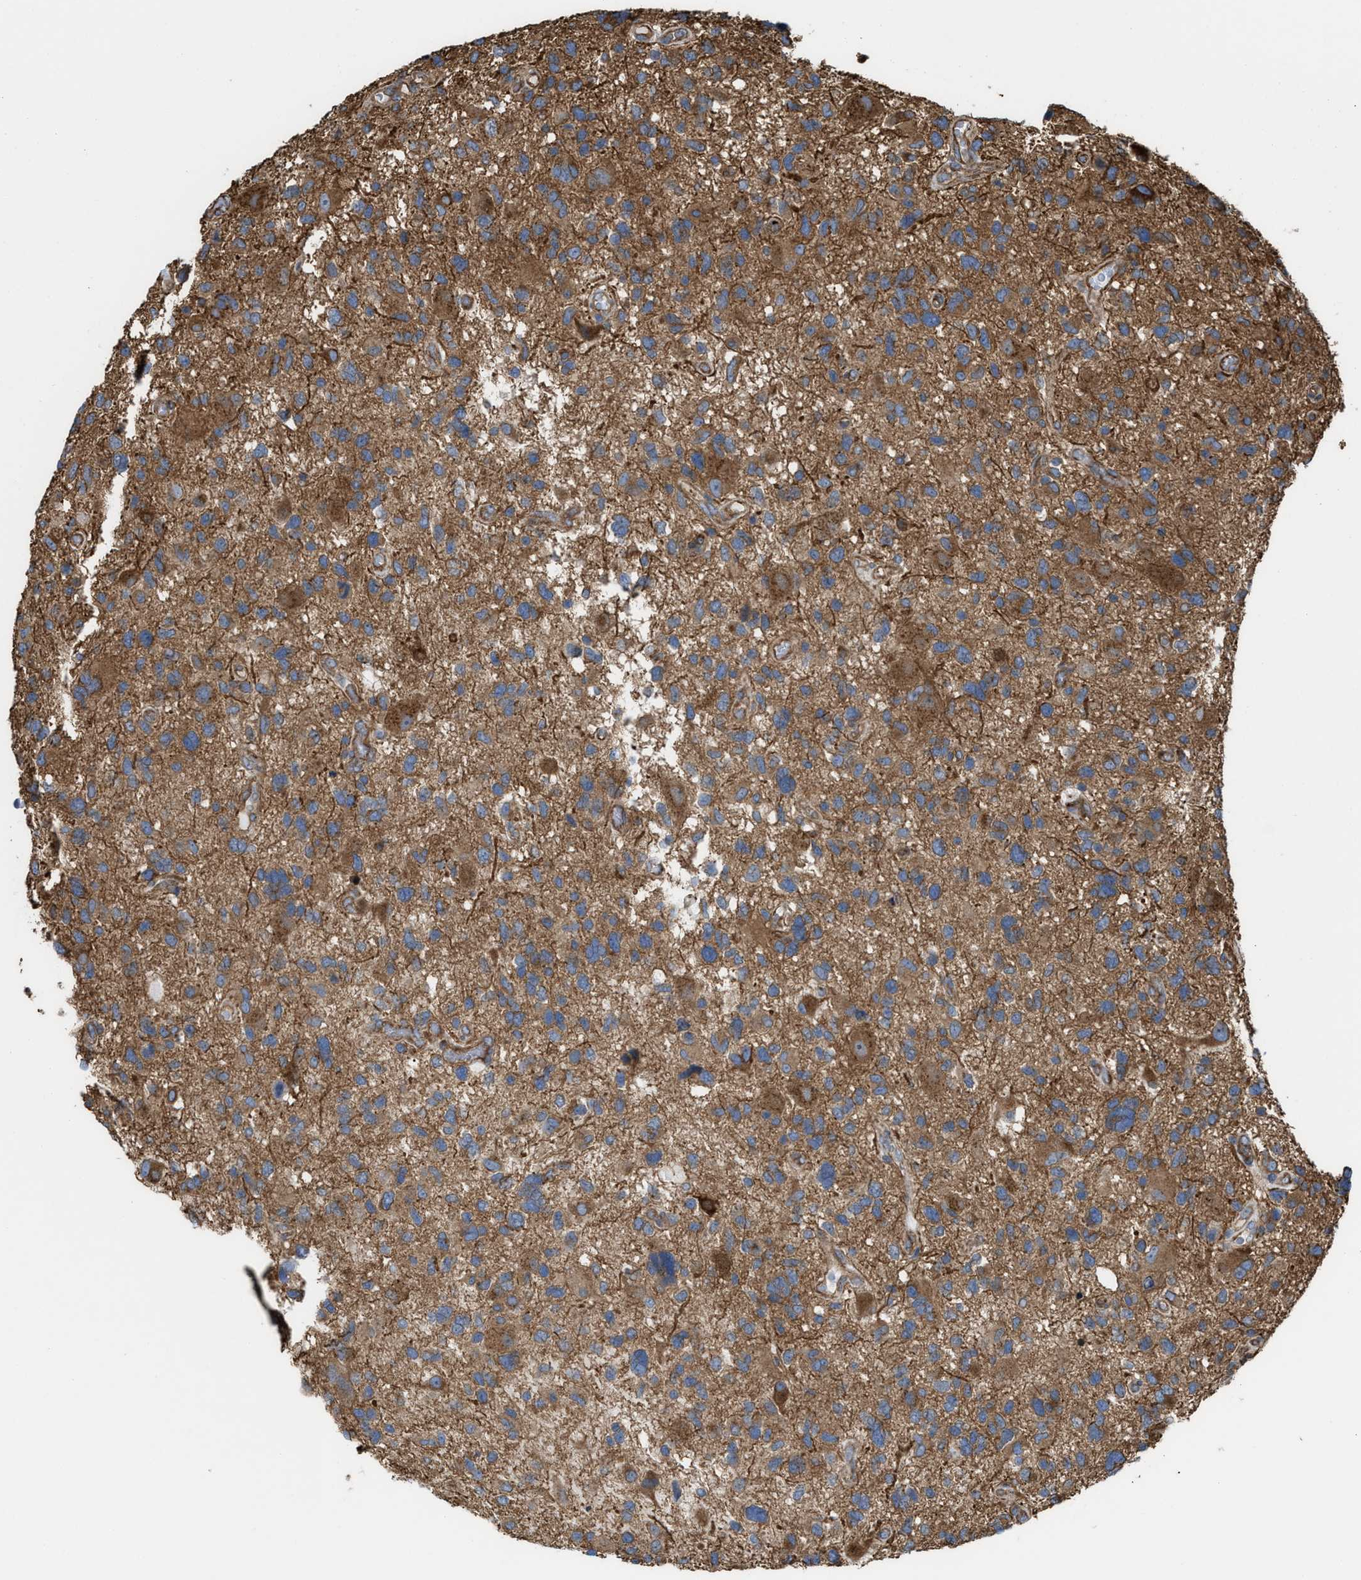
{"staining": {"intensity": "moderate", "quantity": ">75%", "location": "cytoplasmic/membranous"}, "tissue": "glioma", "cell_type": "Tumor cells", "image_type": "cancer", "snomed": [{"axis": "morphology", "description": "Glioma, malignant, High grade"}, {"axis": "topography", "description": "Brain"}], "caption": "An IHC micrograph of neoplastic tissue is shown. Protein staining in brown highlights moderate cytoplasmic/membranous positivity in malignant glioma (high-grade) within tumor cells. The protein is shown in brown color, while the nuclei are stained blue.", "gene": "EPS15L1", "patient": {"sex": "male", "age": 33}}